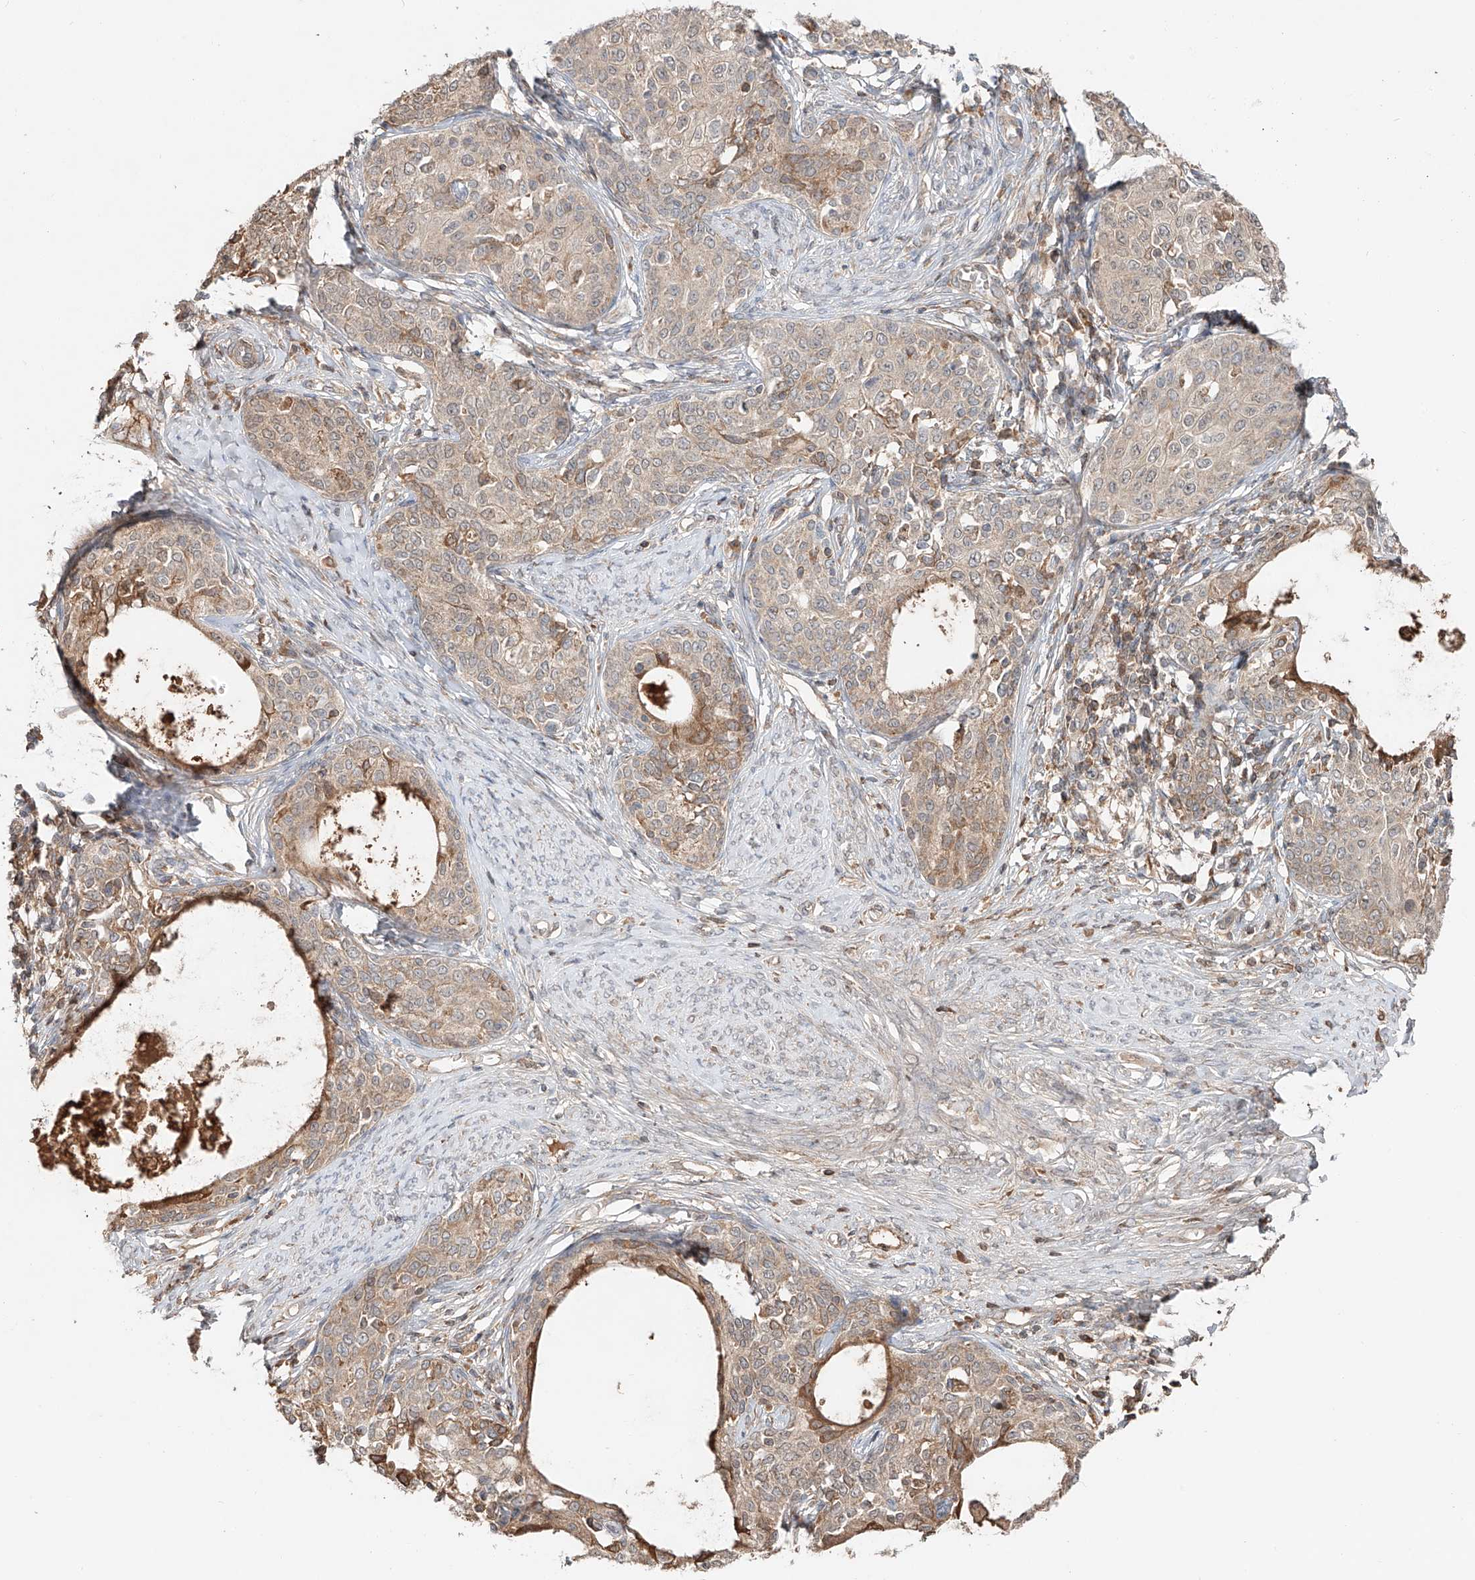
{"staining": {"intensity": "weak", "quantity": ">75%", "location": "cytoplasmic/membranous"}, "tissue": "cervical cancer", "cell_type": "Tumor cells", "image_type": "cancer", "snomed": [{"axis": "morphology", "description": "Squamous cell carcinoma, NOS"}, {"axis": "morphology", "description": "Adenocarcinoma, NOS"}, {"axis": "topography", "description": "Cervix"}], "caption": "Brown immunohistochemical staining in human cervical cancer (squamous cell carcinoma) demonstrates weak cytoplasmic/membranous expression in approximately >75% of tumor cells.", "gene": "ERO1A", "patient": {"sex": "female", "age": 52}}